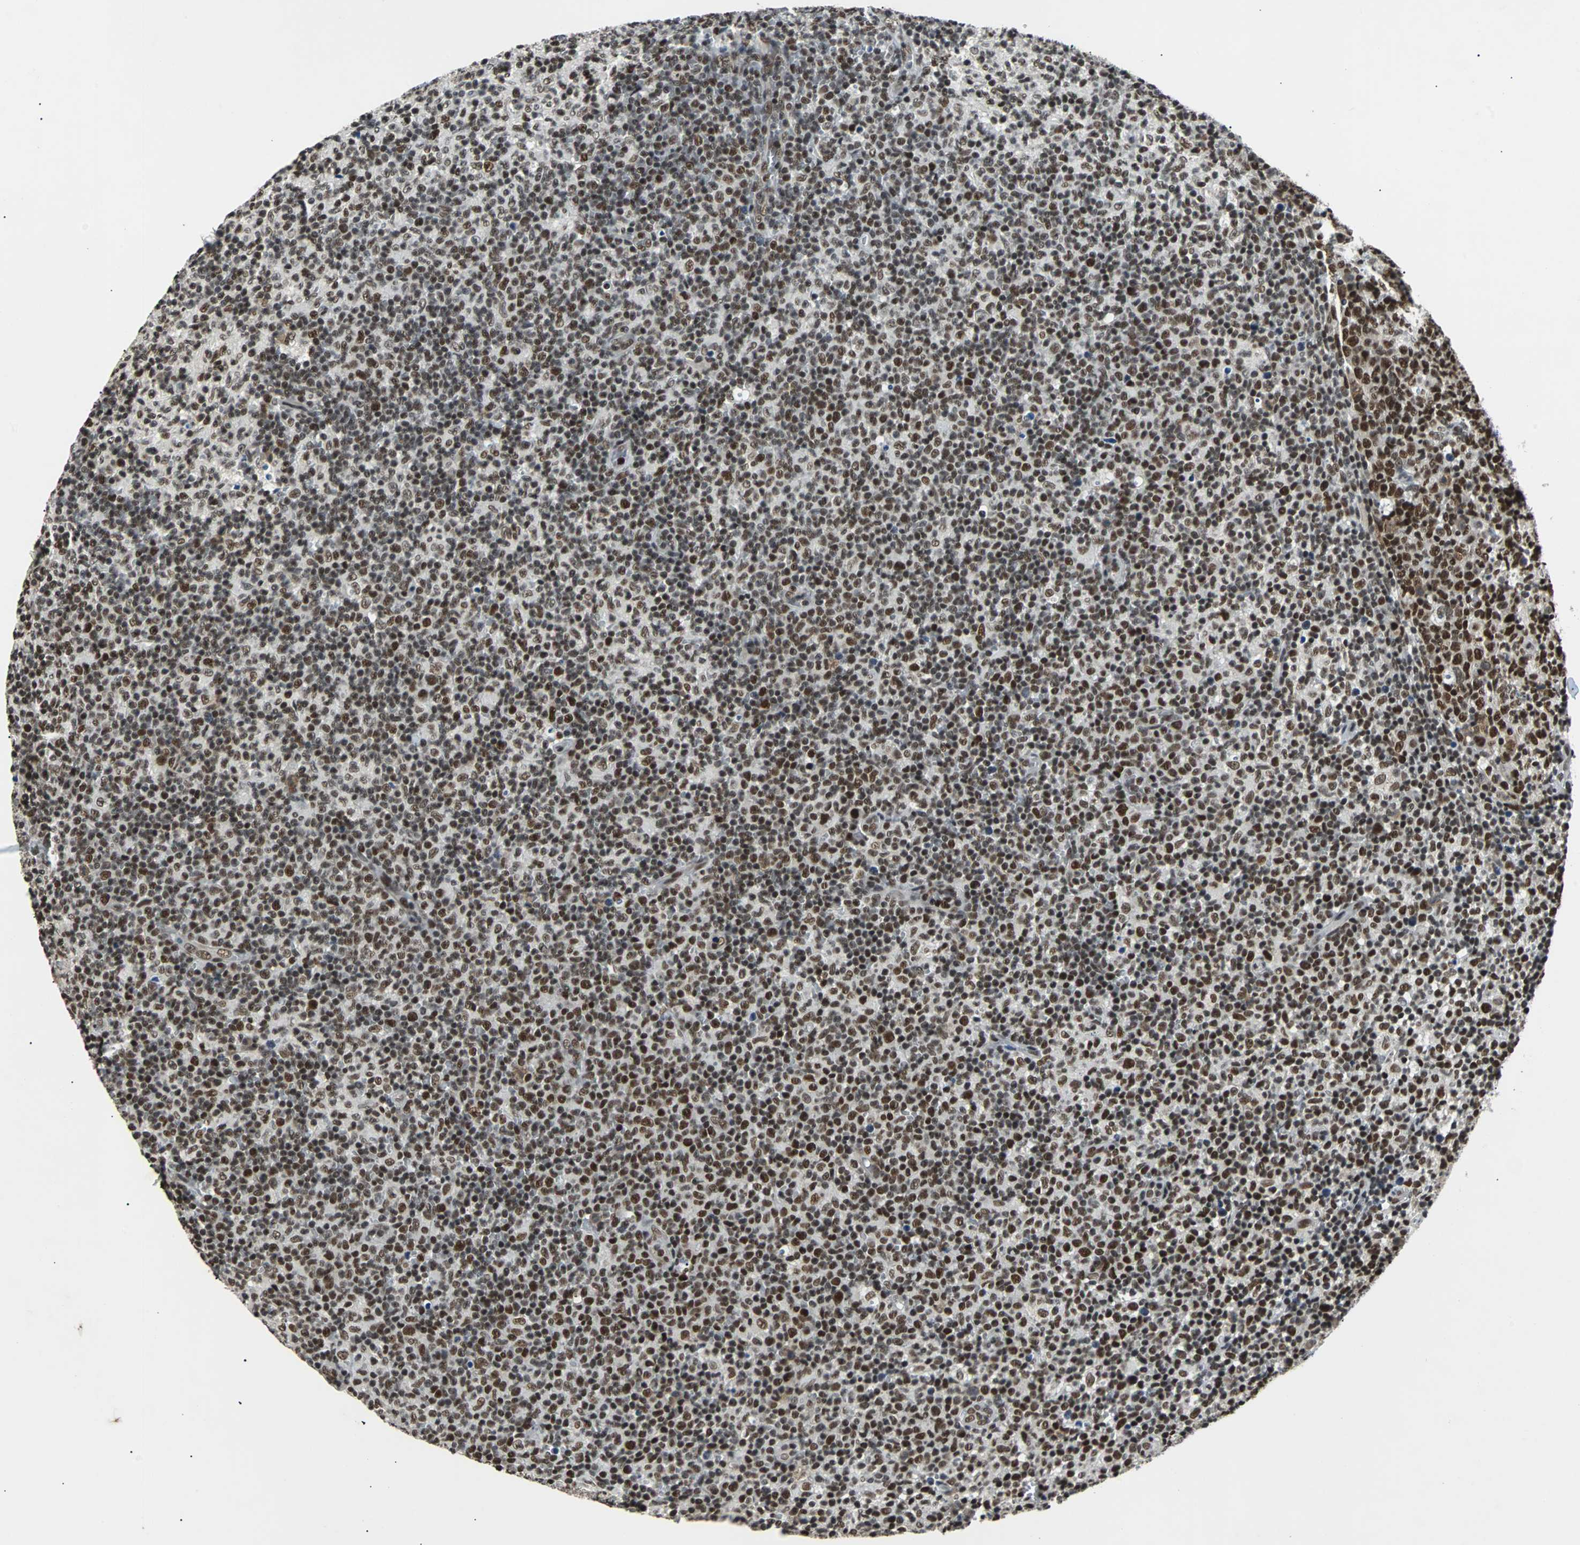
{"staining": {"intensity": "strong", "quantity": ">75%", "location": "nuclear"}, "tissue": "lymph node", "cell_type": "Germinal center cells", "image_type": "normal", "snomed": [{"axis": "morphology", "description": "Normal tissue, NOS"}, {"axis": "morphology", "description": "Inflammation, NOS"}, {"axis": "topography", "description": "Lymph node"}], "caption": "Strong nuclear positivity for a protein is identified in approximately >75% of germinal center cells of unremarkable lymph node using immunohistochemistry (IHC).", "gene": "GATAD2A", "patient": {"sex": "male", "age": 55}}